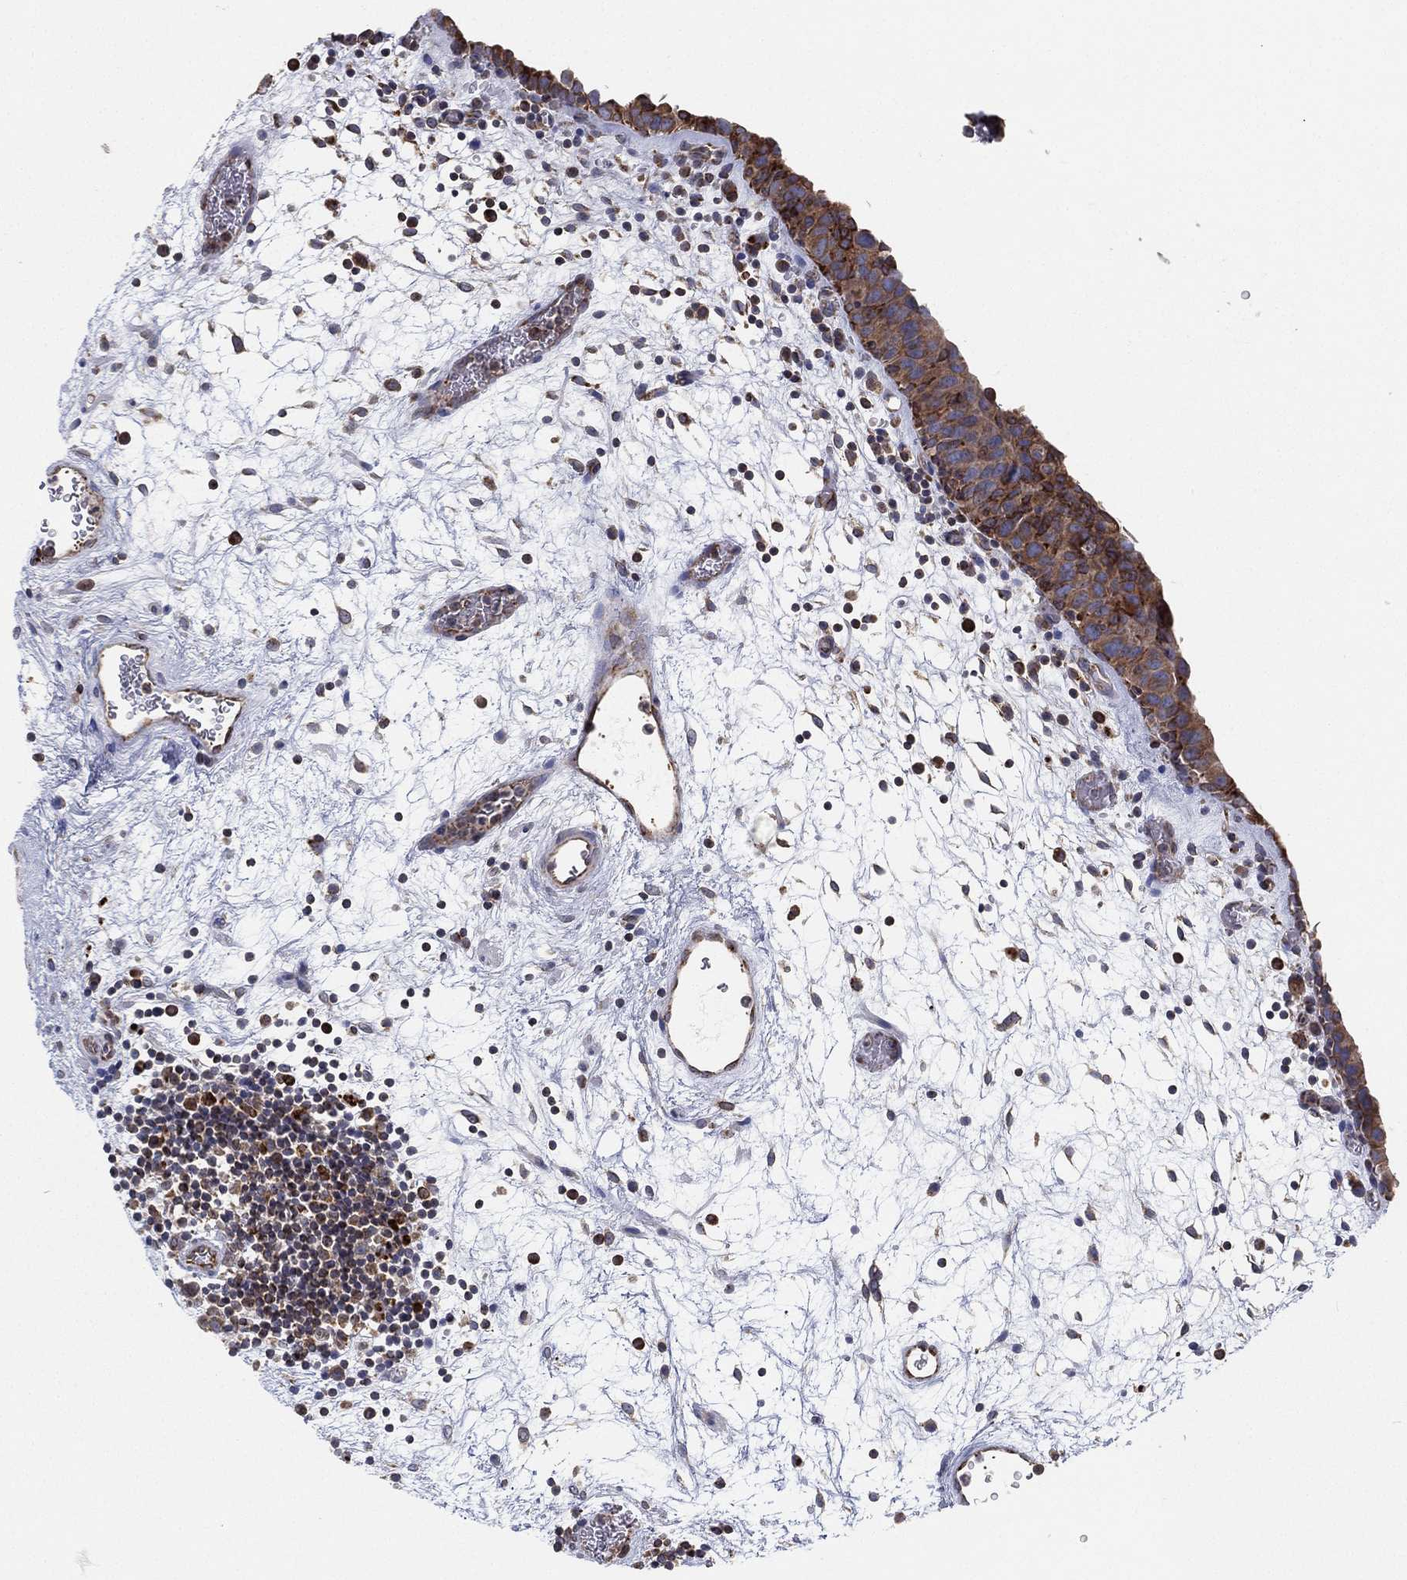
{"staining": {"intensity": "strong", "quantity": ">75%", "location": "cytoplasmic/membranous"}, "tissue": "urinary bladder", "cell_type": "Urothelial cells", "image_type": "normal", "snomed": [{"axis": "morphology", "description": "Normal tissue, NOS"}, {"axis": "topography", "description": "Urinary bladder"}], "caption": "Protein expression analysis of unremarkable urinary bladder displays strong cytoplasmic/membranous staining in about >75% of urothelial cells. (Stains: DAB in brown, nuclei in blue, Microscopy: brightfield microscopy at high magnification).", "gene": "CYB5B", "patient": {"sex": "male", "age": 37}}